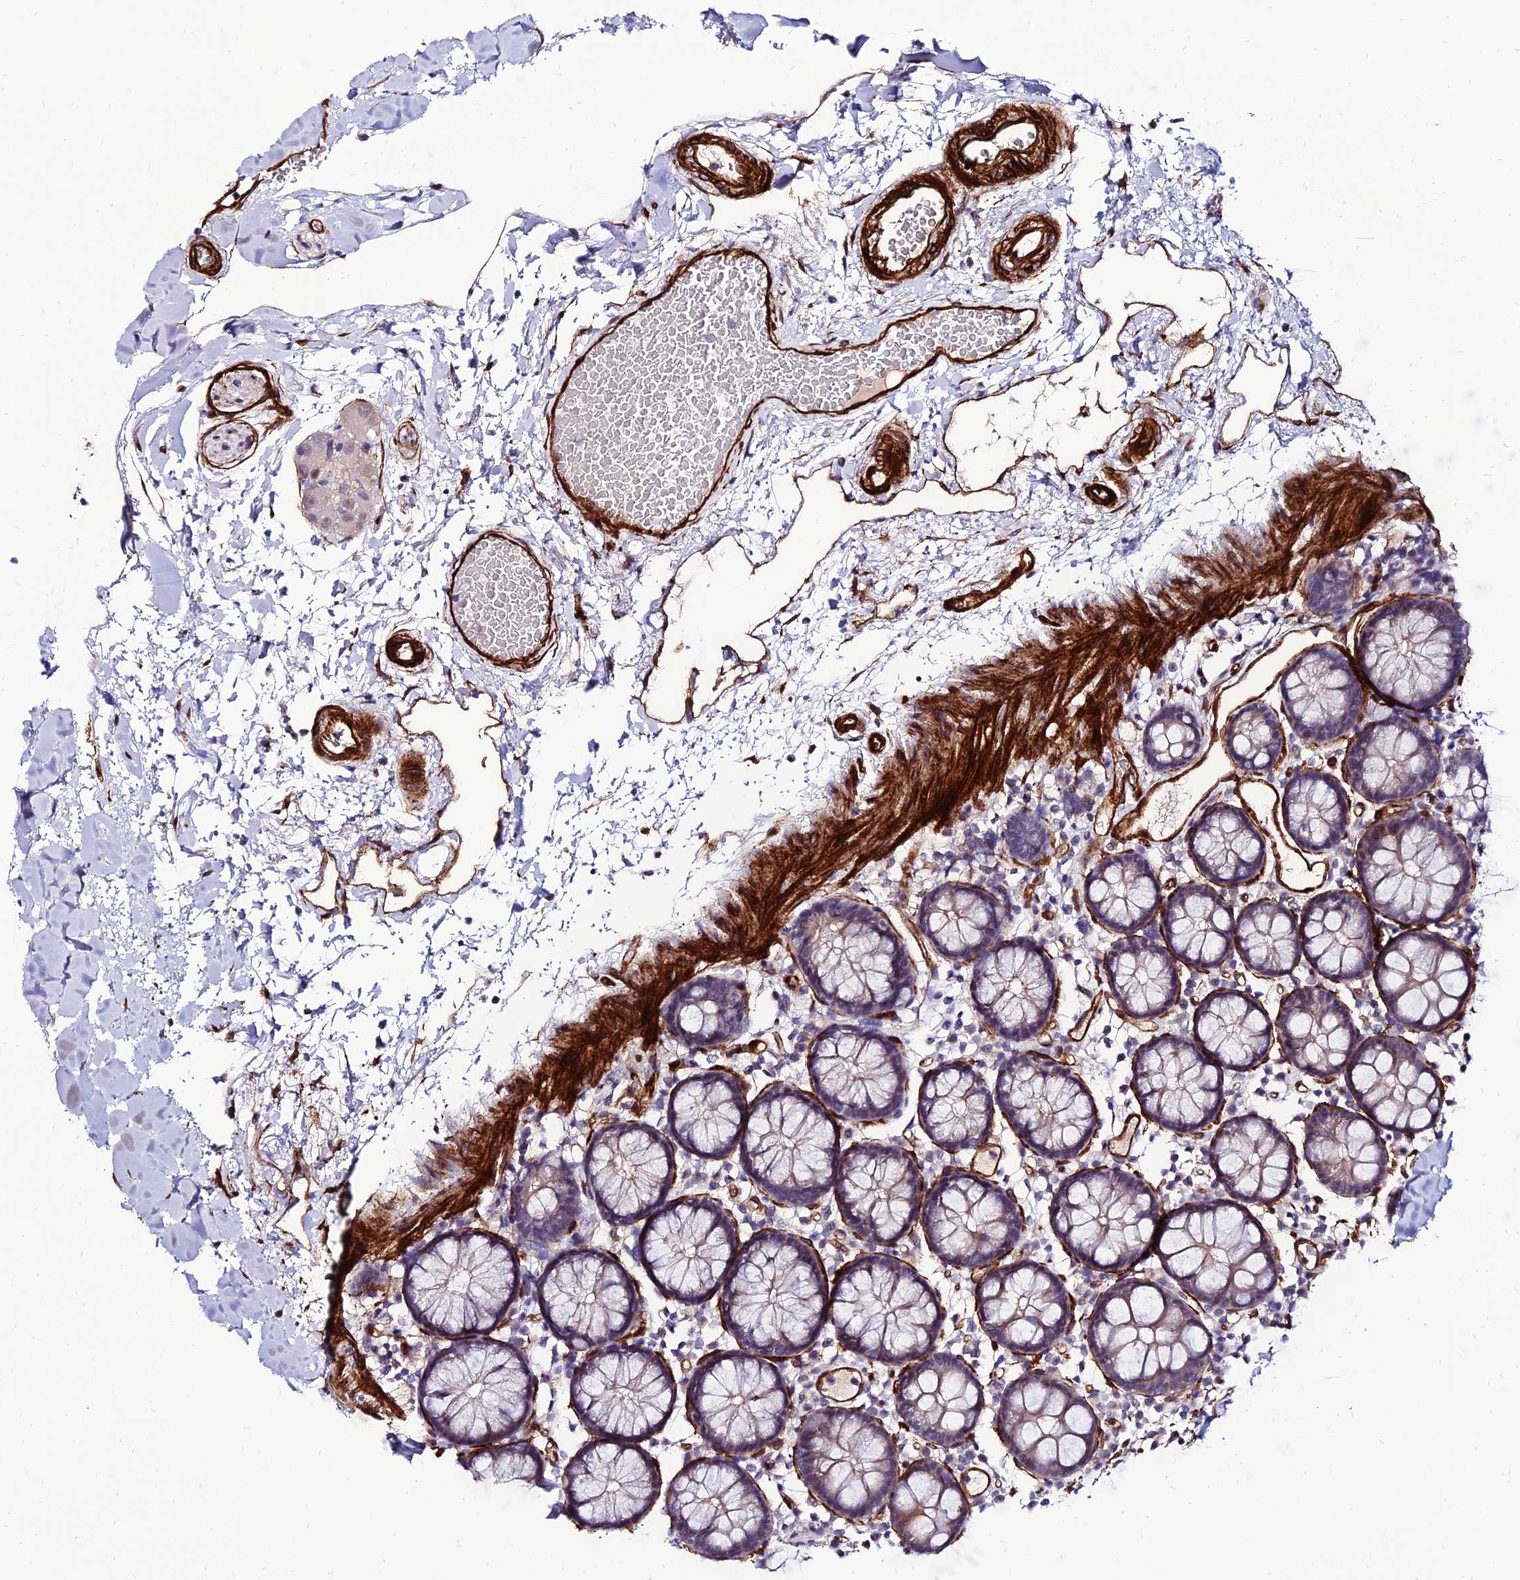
{"staining": {"intensity": "strong", "quantity": ">75%", "location": "cytoplasmic/membranous"}, "tissue": "colon", "cell_type": "Endothelial cells", "image_type": "normal", "snomed": [{"axis": "morphology", "description": "Normal tissue, NOS"}, {"axis": "topography", "description": "Colon"}], "caption": "High-power microscopy captured an immunohistochemistry (IHC) photomicrograph of normal colon, revealing strong cytoplasmic/membranous expression in approximately >75% of endothelial cells. The staining is performed using DAB (3,3'-diaminobenzidine) brown chromogen to label protein expression. The nuclei are counter-stained blue using hematoxylin.", "gene": "ALDH3B2", "patient": {"sex": "male", "age": 75}}